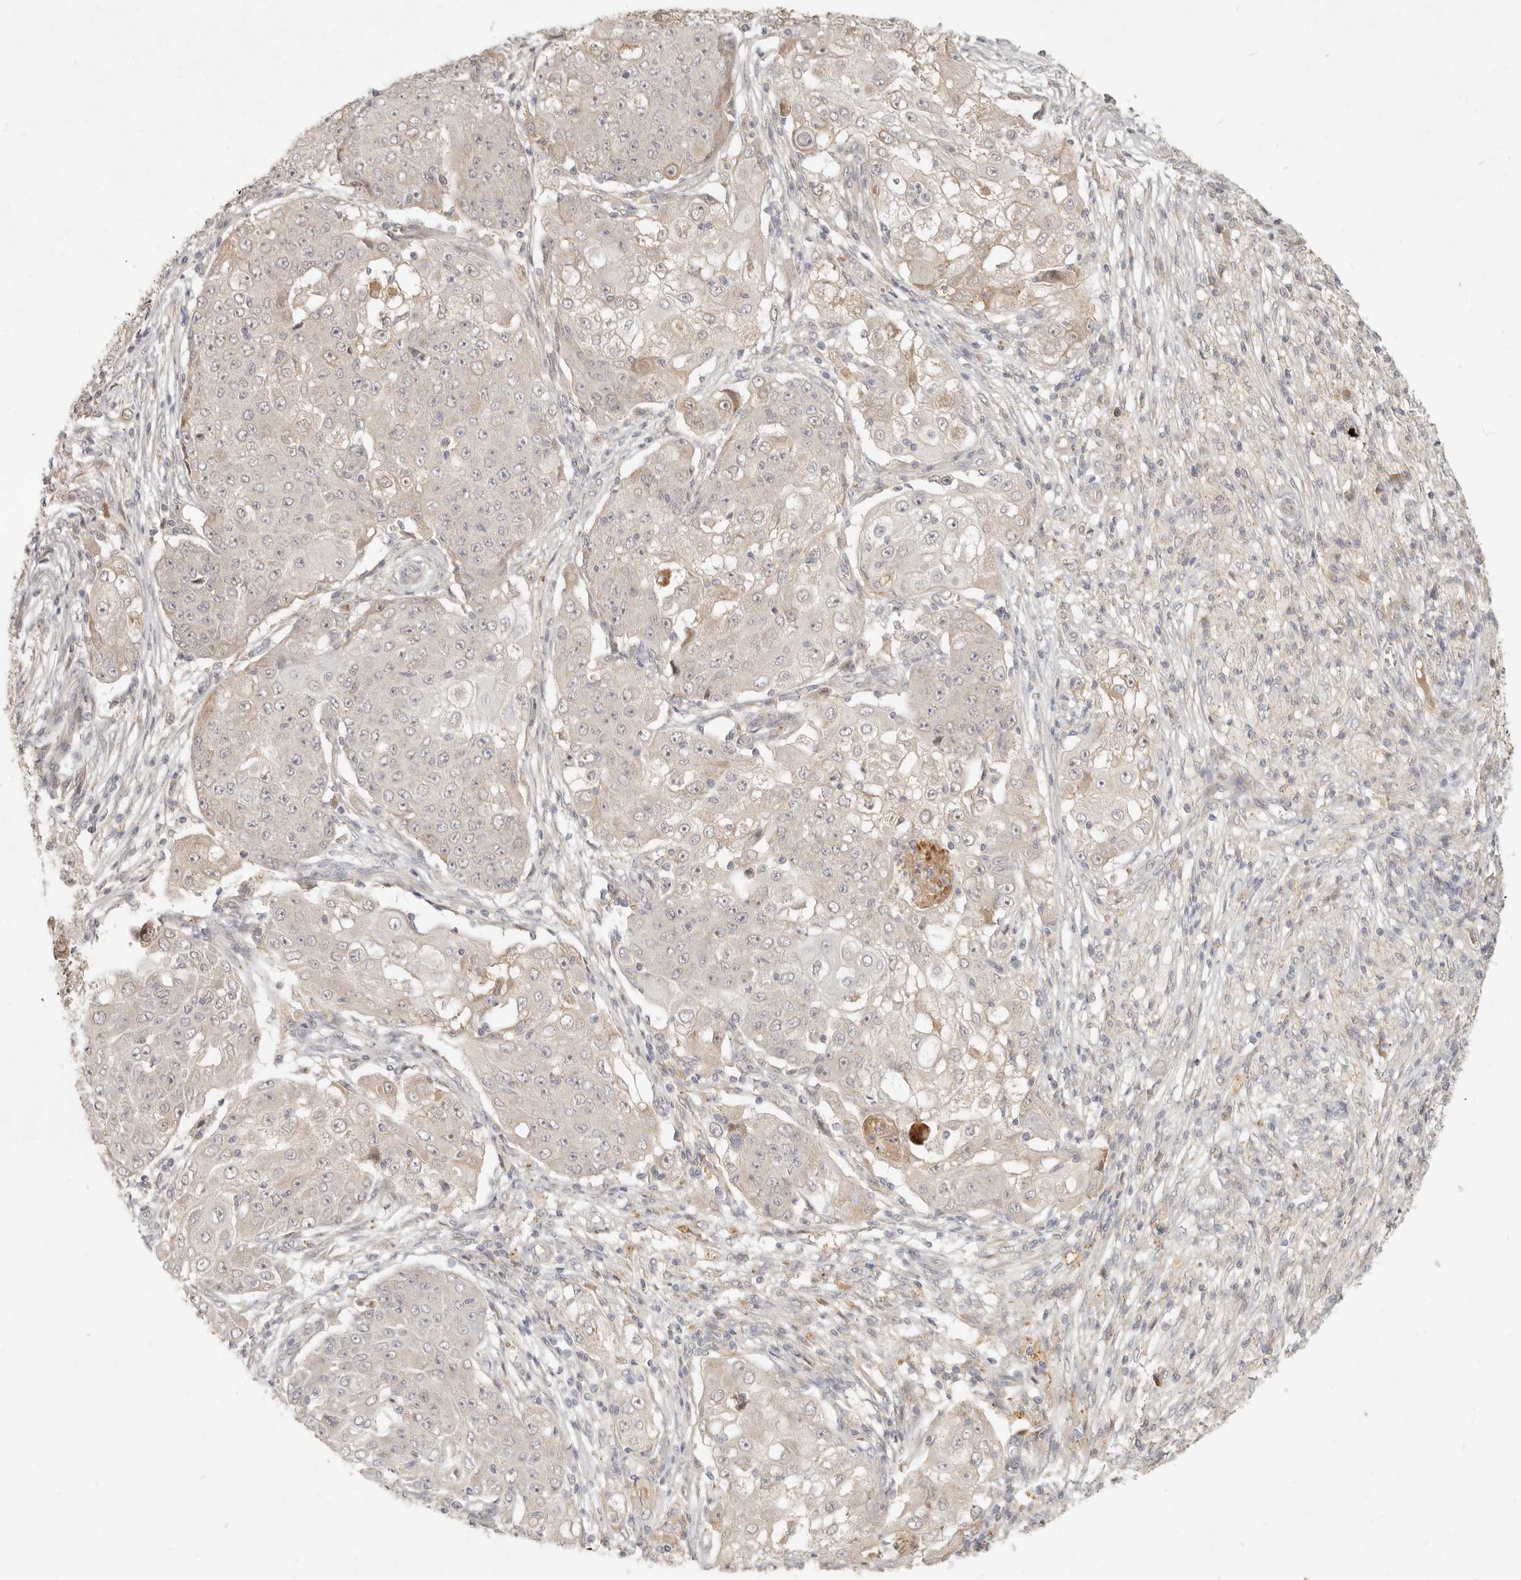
{"staining": {"intensity": "weak", "quantity": "<25%", "location": "cytoplasmic/membranous"}, "tissue": "ovarian cancer", "cell_type": "Tumor cells", "image_type": "cancer", "snomed": [{"axis": "morphology", "description": "Carcinoma, endometroid"}, {"axis": "topography", "description": "Ovary"}], "caption": "Immunohistochemical staining of human ovarian cancer (endometroid carcinoma) demonstrates no significant staining in tumor cells. The staining is performed using DAB (3,3'-diaminobenzidine) brown chromogen with nuclei counter-stained in using hematoxylin.", "gene": "UBXN11", "patient": {"sex": "female", "age": 42}}